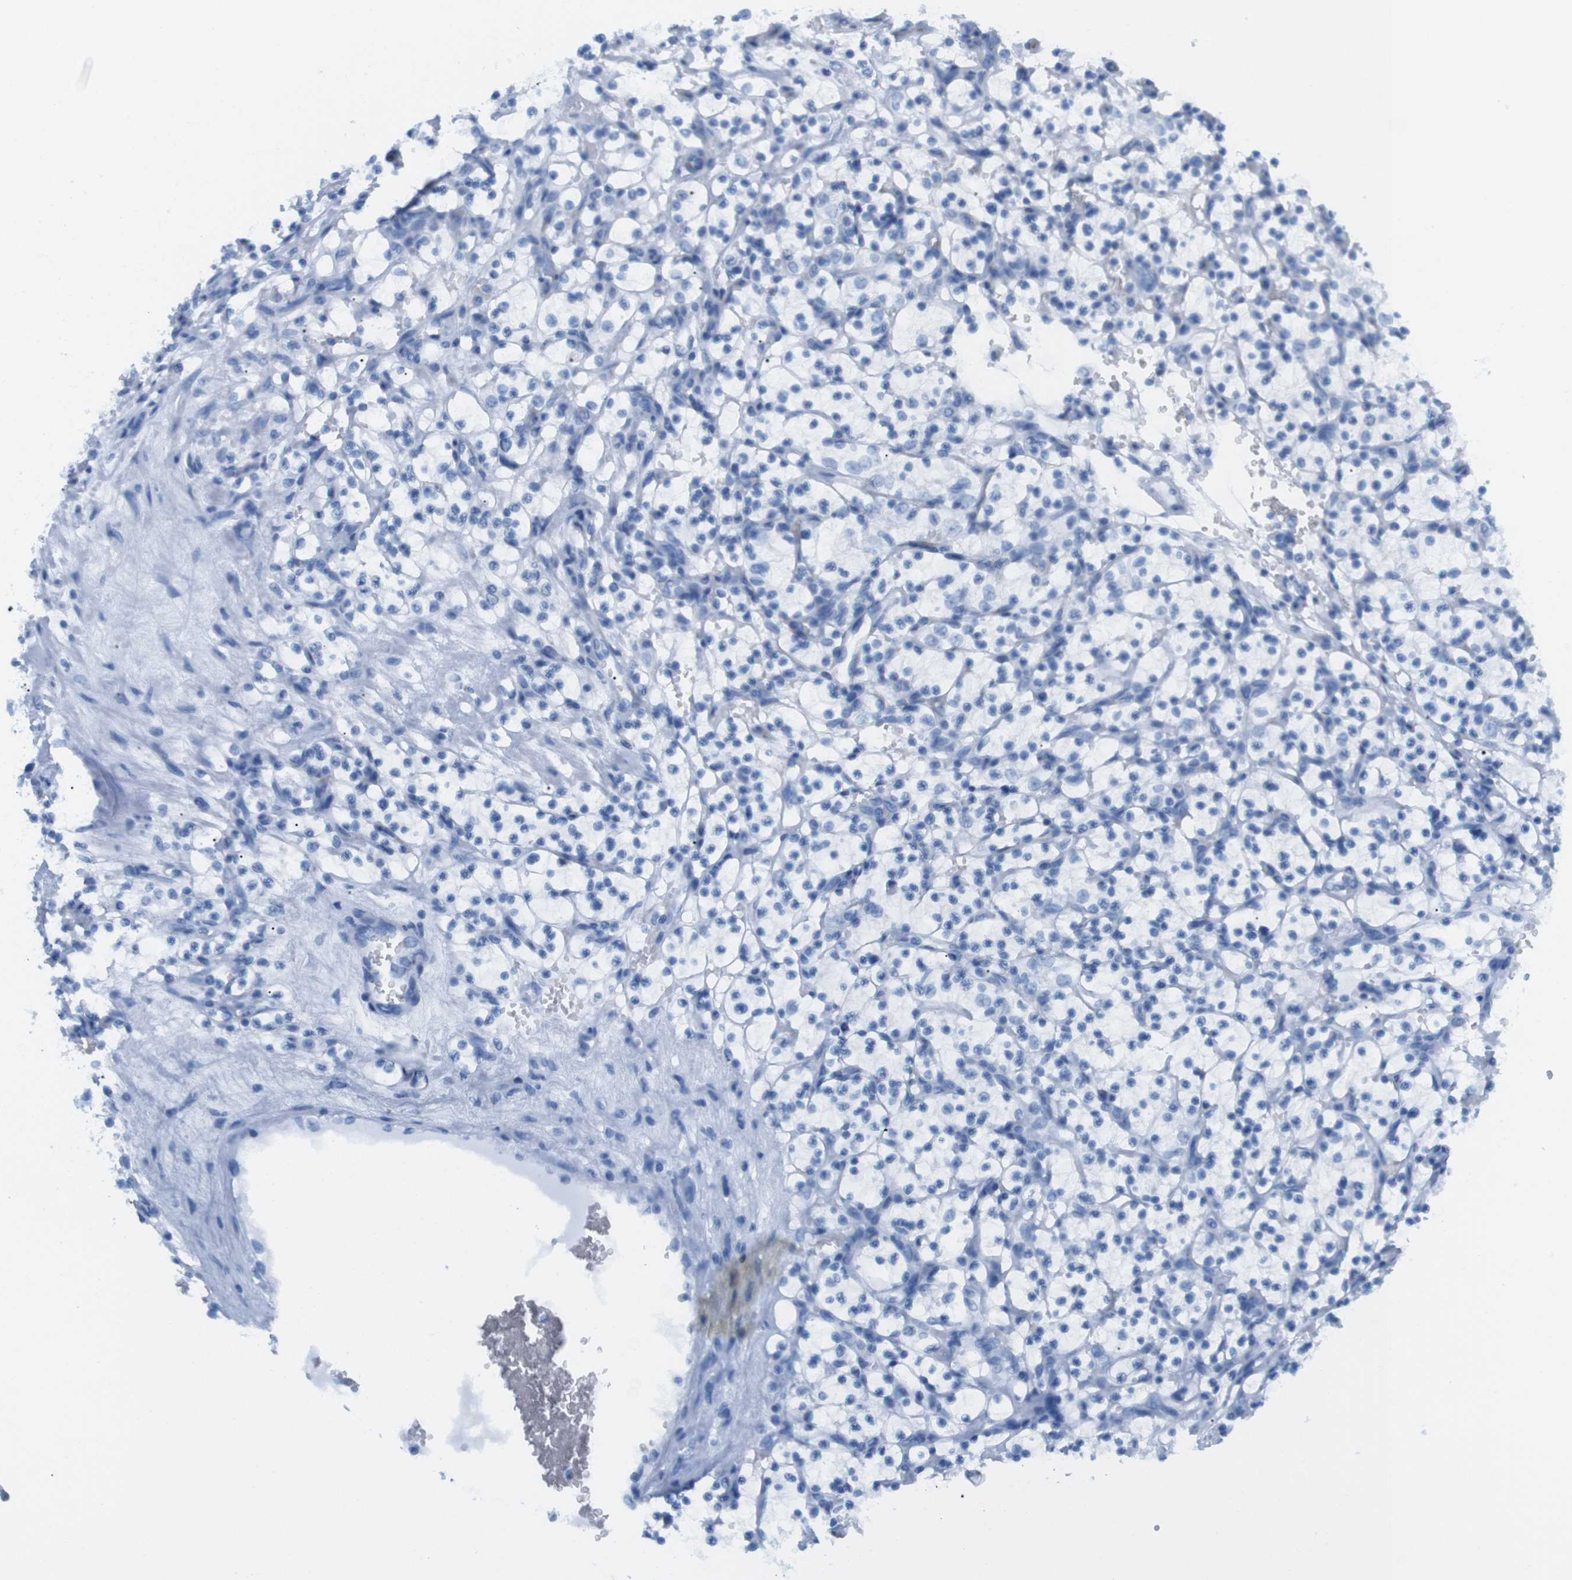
{"staining": {"intensity": "negative", "quantity": "none", "location": "none"}, "tissue": "renal cancer", "cell_type": "Tumor cells", "image_type": "cancer", "snomed": [{"axis": "morphology", "description": "Adenocarcinoma, NOS"}, {"axis": "topography", "description": "Kidney"}], "caption": "Tumor cells are negative for protein expression in human renal adenocarcinoma. (Immunohistochemistry (ihc), brightfield microscopy, high magnification).", "gene": "TNFRSF4", "patient": {"sex": "female", "age": 69}}